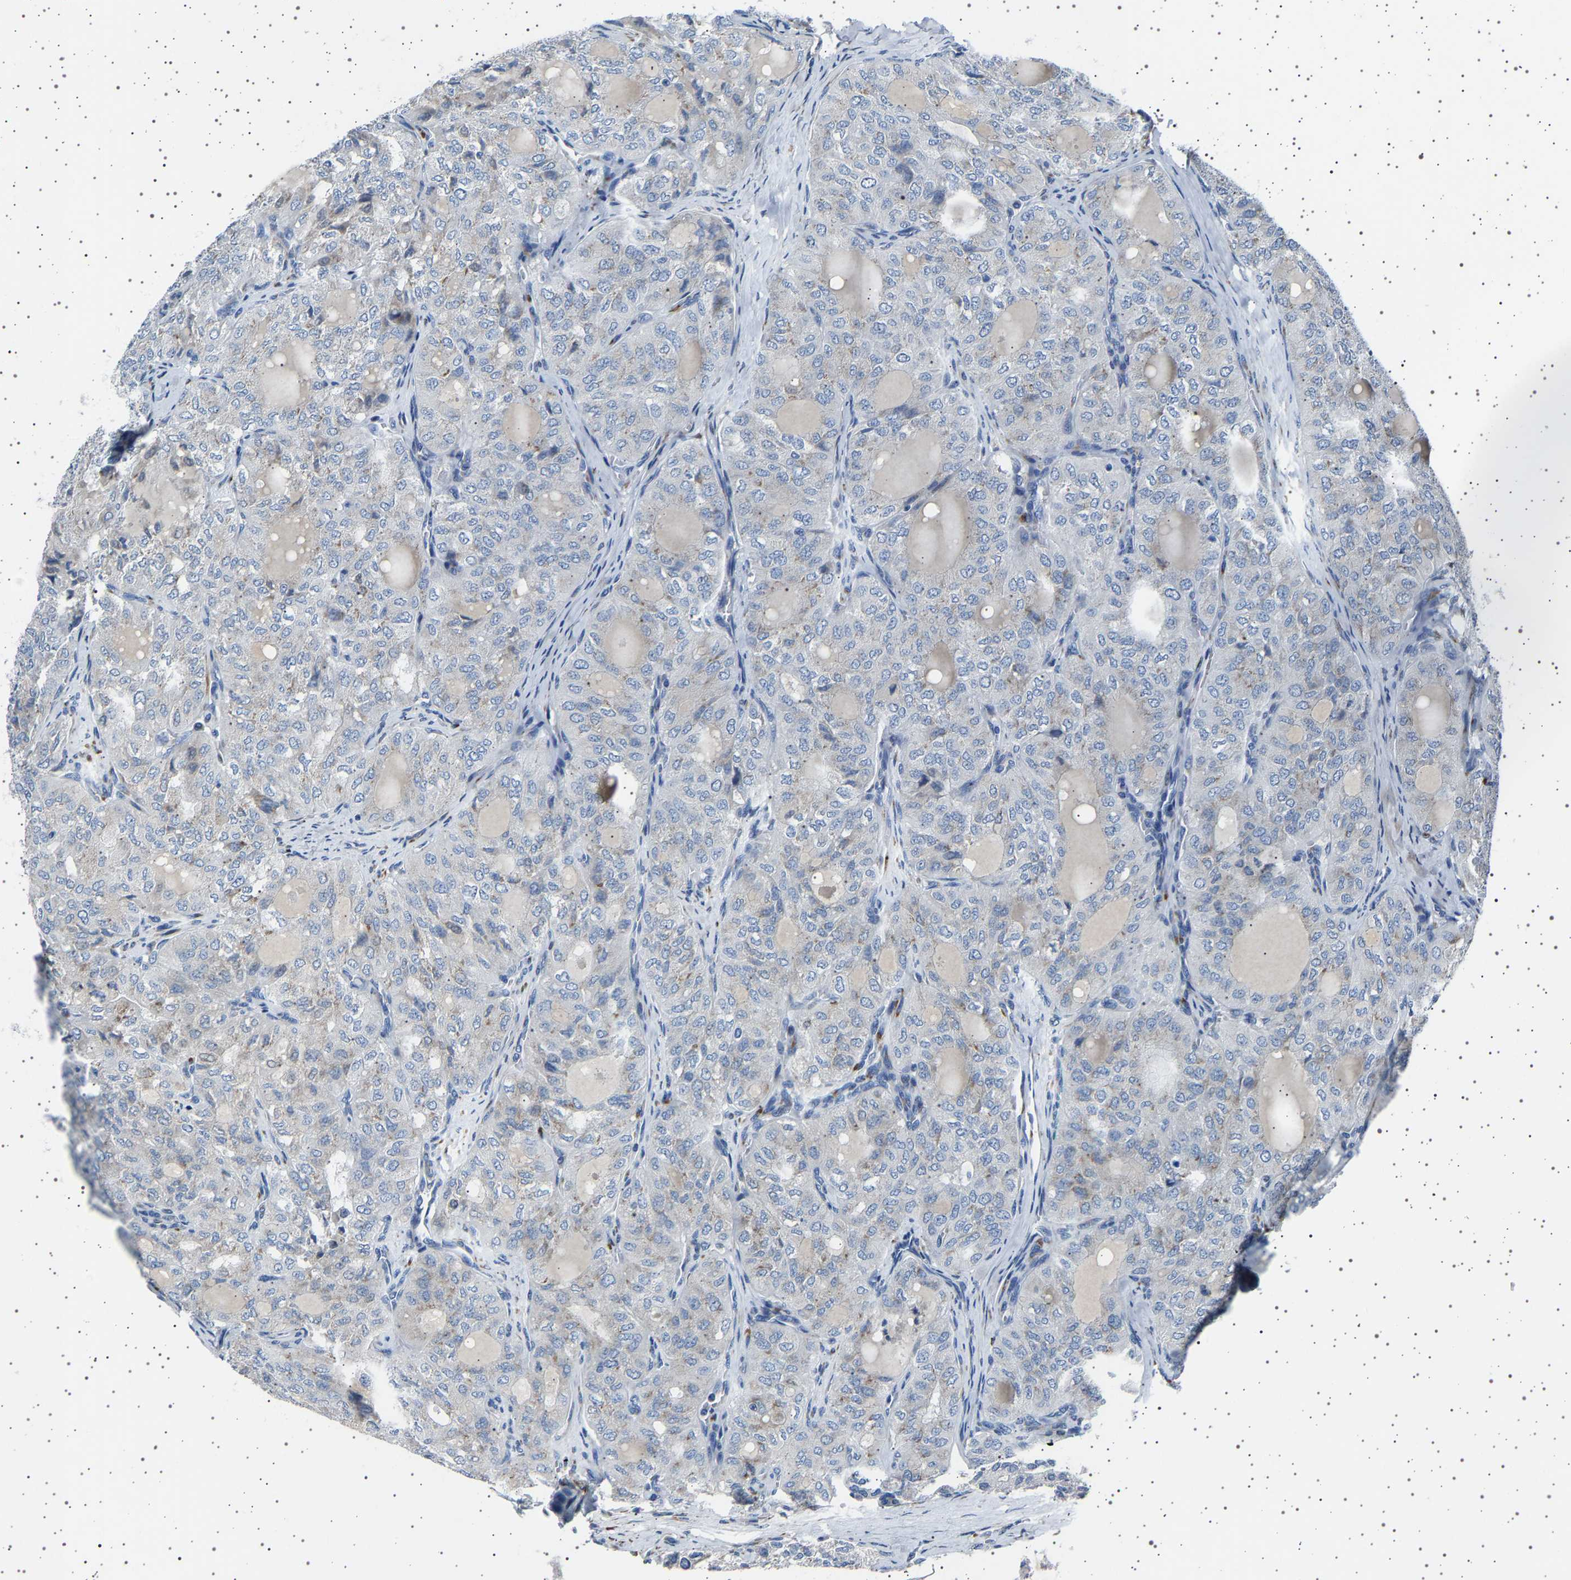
{"staining": {"intensity": "weak", "quantity": "<25%", "location": "cytoplasmic/membranous"}, "tissue": "thyroid cancer", "cell_type": "Tumor cells", "image_type": "cancer", "snomed": [{"axis": "morphology", "description": "Follicular adenoma carcinoma, NOS"}, {"axis": "topography", "description": "Thyroid gland"}], "caption": "High magnification brightfield microscopy of thyroid cancer (follicular adenoma carcinoma) stained with DAB (brown) and counterstained with hematoxylin (blue): tumor cells show no significant positivity. (DAB immunohistochemistry, high magnification).", "gene": "FTCD", "patient": {"sex": "male", "age": 75}}